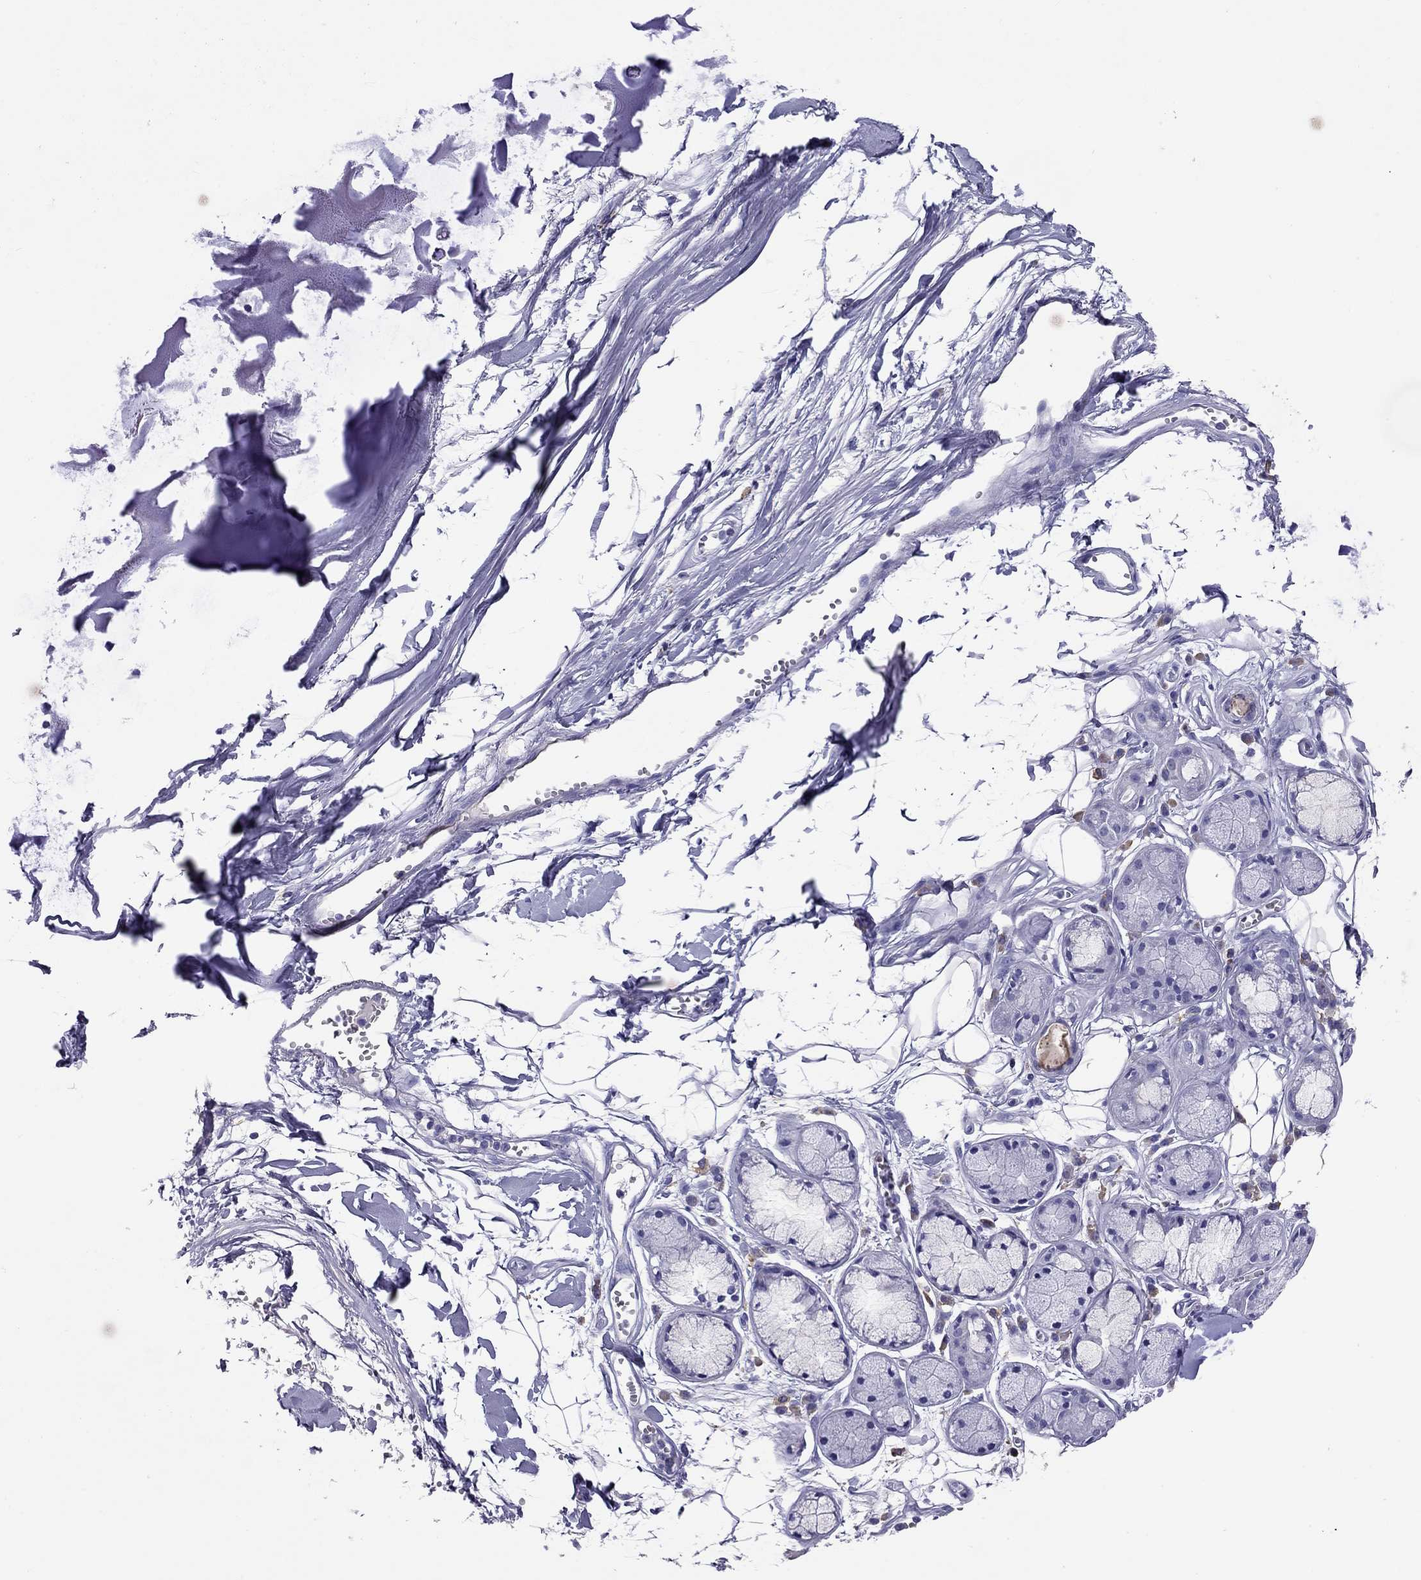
{"staining": {"intensity": "negative", "quantity": "none", "location": "none"}, "tissue": "soft tissue", "cell_type": "Fibroblasts", "image_type": "normal", "snomed": [{"axis": "morphology", "description": "Normal tissue, NOS"}, {"axis": "morphology", "description": "Squamous cell carcinoma, NOS"}, {"axis": "topography", "description": "Cartilage tissue"}, {"axis": "topography", "description": "Lung"}], "caption": "This is an immunohistochemistry (IHC) histopathology image of unremarkable soft tissue. There is no positivity in fibroblasts.", "gene": "CALHM1", "patient": {"sex": "male", "age": 66}}